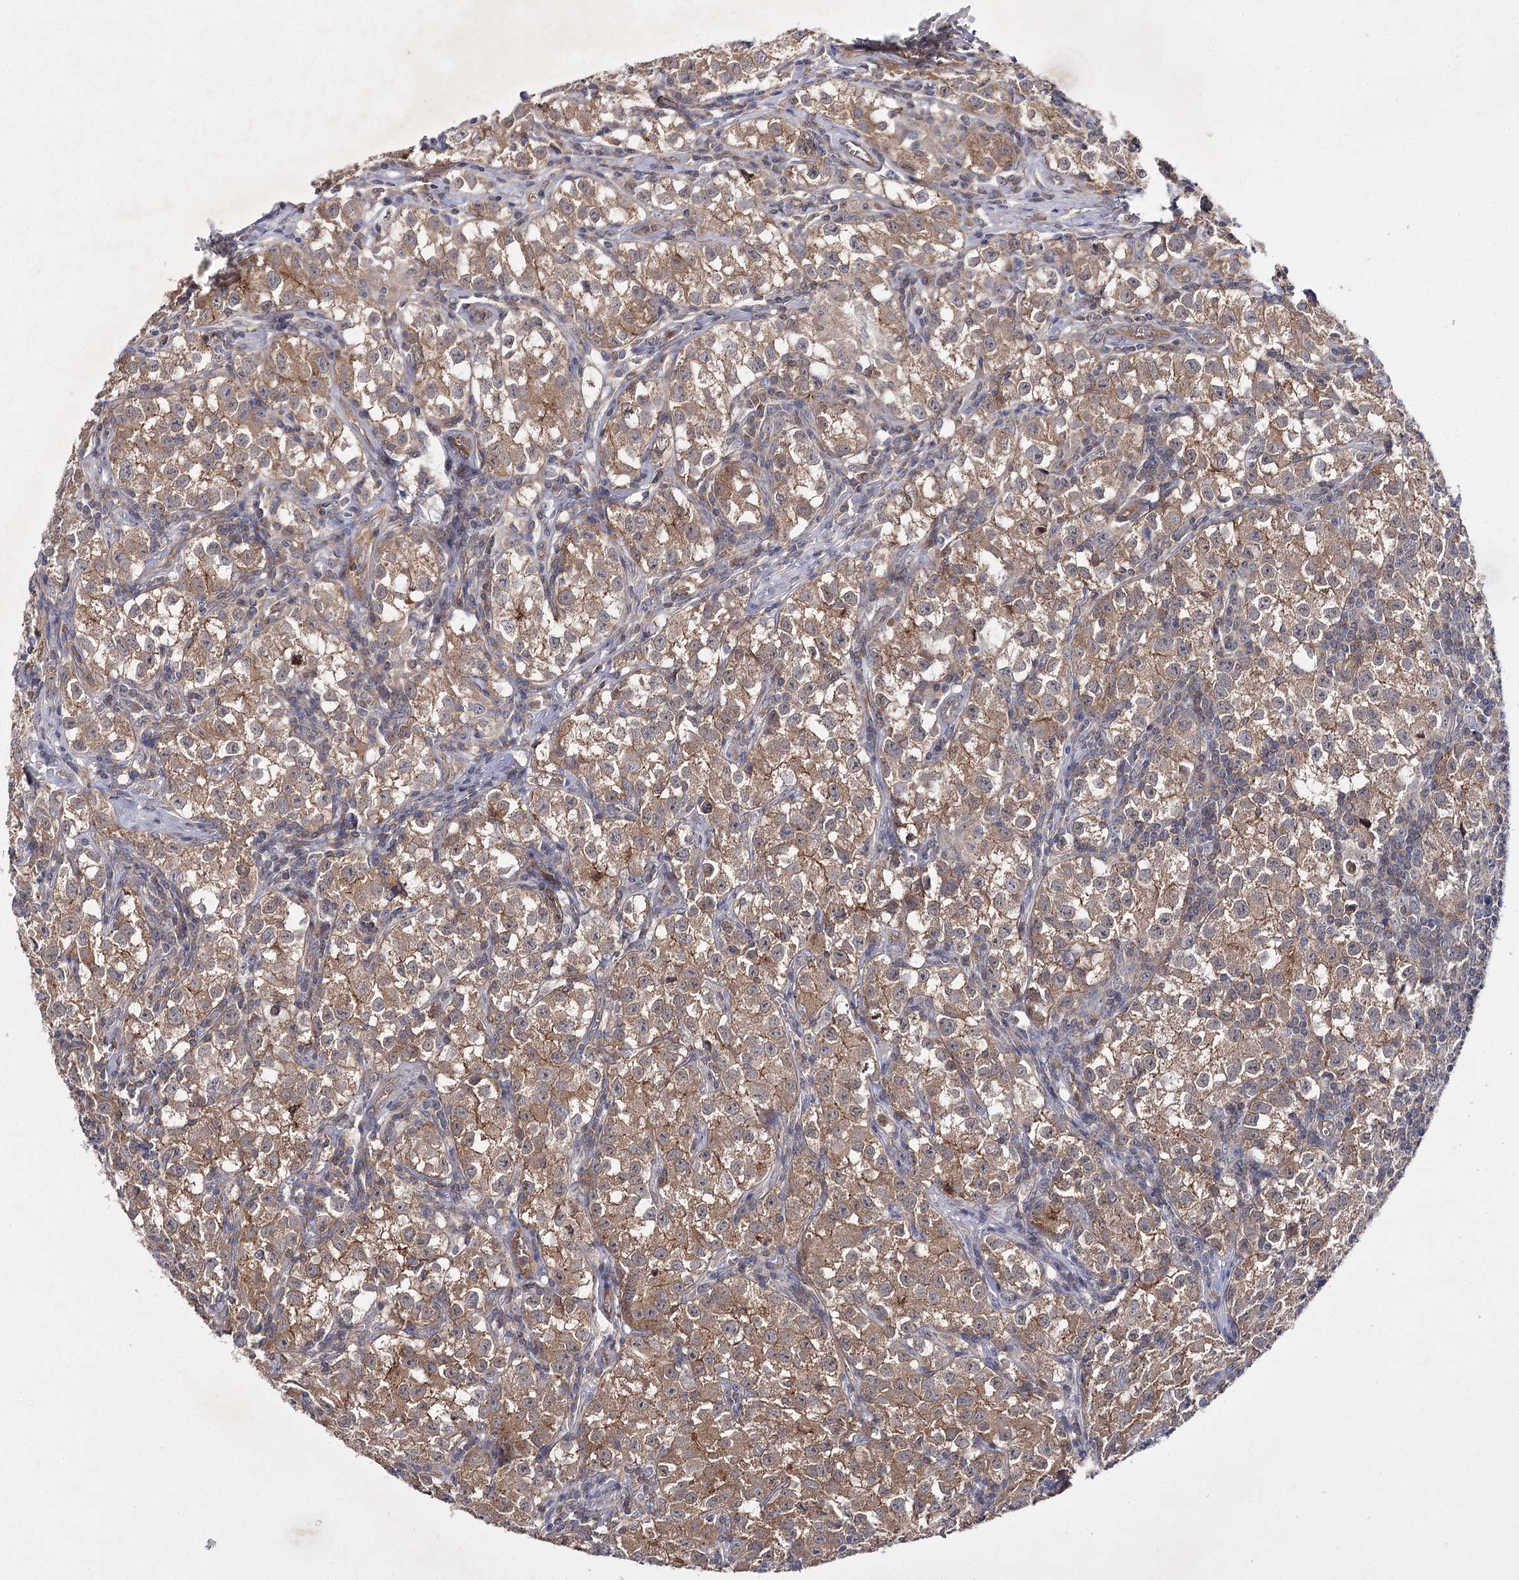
{"staining": {"intensity": "moderate", "quantity": ">75%", "location": "cytoplasmic/membranous"}, "tissue": "testis cancer", "cell_type": "Tumor cells", "image_type": "cancer", "snomed": [{"axis": "morphology", "description": "Seminoma, NOS"}, {"axis": "morphology", "description": "Carcinoma, Embryonal, NOS"}, {"axis": "topography", "description": "Testis"}], "caption": "Human testis cancer stained for a protein (brown) reveals moderate cytoplasmic/membranous positive staining in about >75% of tumor cells.", "gene": "BCR", "patient": {"sex": "male", "age": 43}}